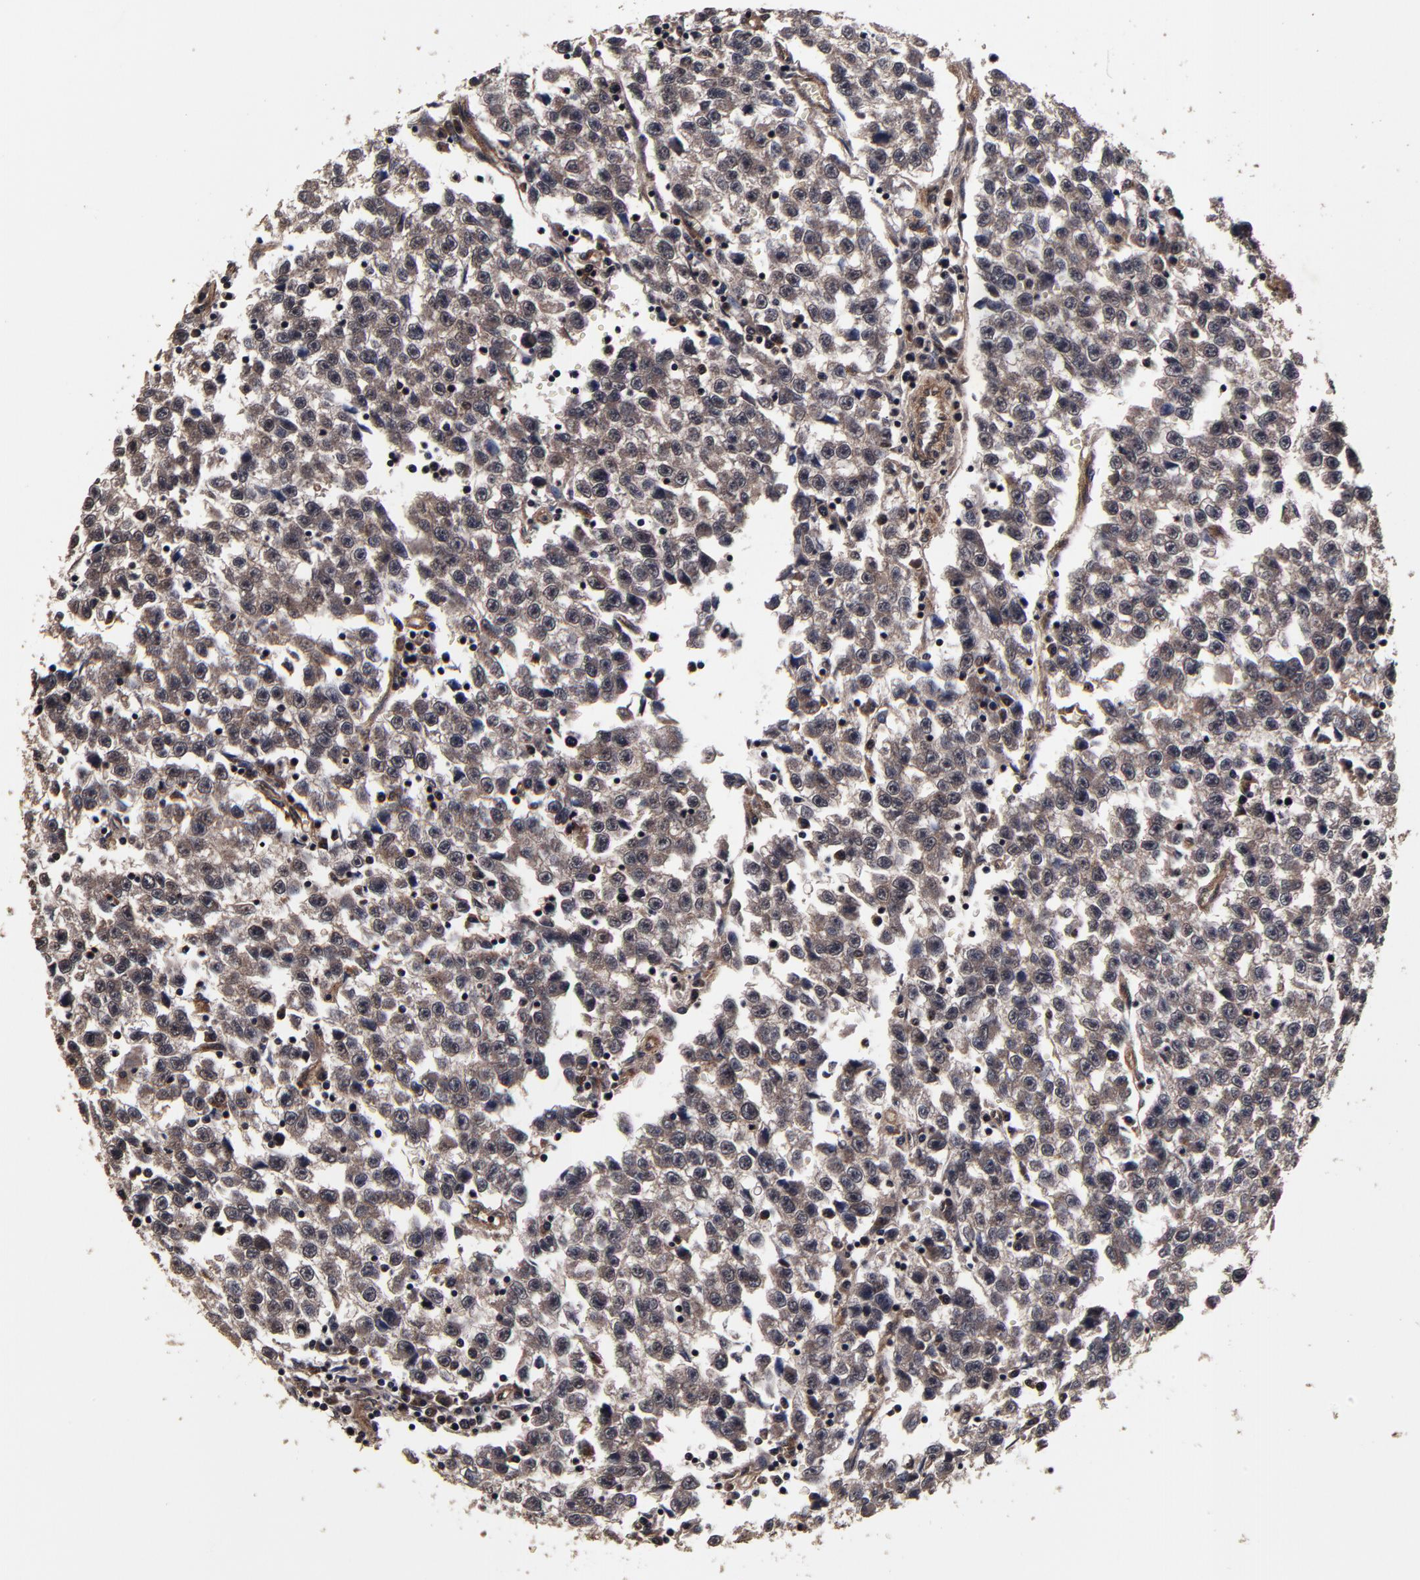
{"staining": {"intensity": "weak", "quantity": "25%-75%", "location": "cytoplasmic/membranous,nuclear"}, "tissue": "testis cancer", "cell_type": "Tumor cells", "image_type": "cancer", "snomed": [{"axis": "morphology", "description": "Seminoma, NOS"}, {"axis": "topography", "description": "Testis"}], "caption": "About 25%-75% of tumor cells in testis cancer show weak cytoplasmic/membranous and nuclear protein positivity as visualized by brown immunohistochemical staining.", "gene": "MMP15", "patient": {"sex": "male", "age": 35}}